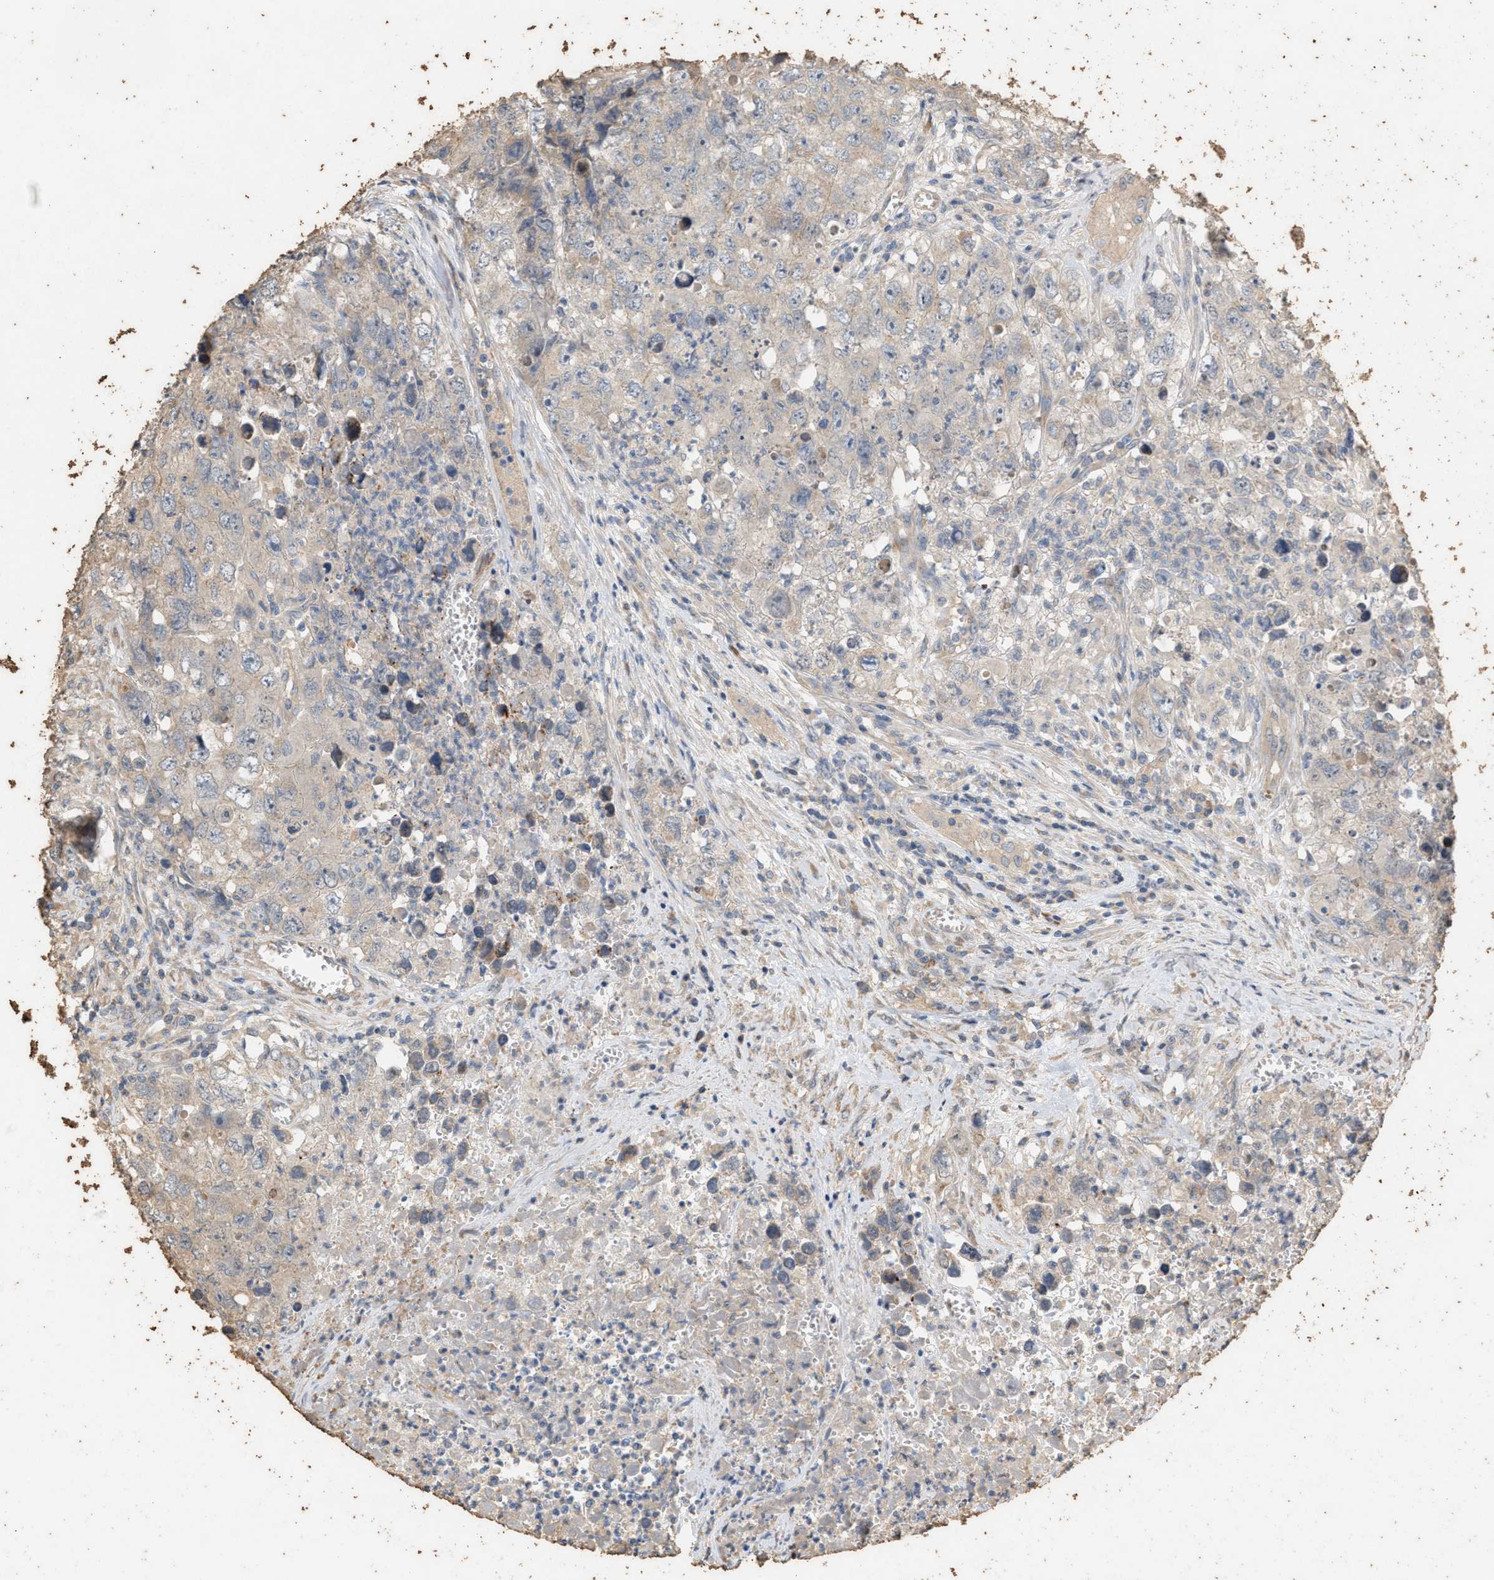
{"staining": {"intensity": "negative", "quantity": "none", "location": "none"}, "tissue": "testis cancer", "cell_type": "Tumor cells", "image_type": "cancer", "snomed": [{"axis": "morphology", "description": "Seminoma, NOS"}, {"axis": "morphology", "description": "Carcinoma, Embryonal, NOS"}, {"axis": "topography", "description": "Testis"}], "caption": "An IHC photomicrograph of testis seminoma is shown. There is no staining in tumor cells of testis seminoma.", "gene": "DCAF7", "patient": {"sex": "male", "age": 43}}